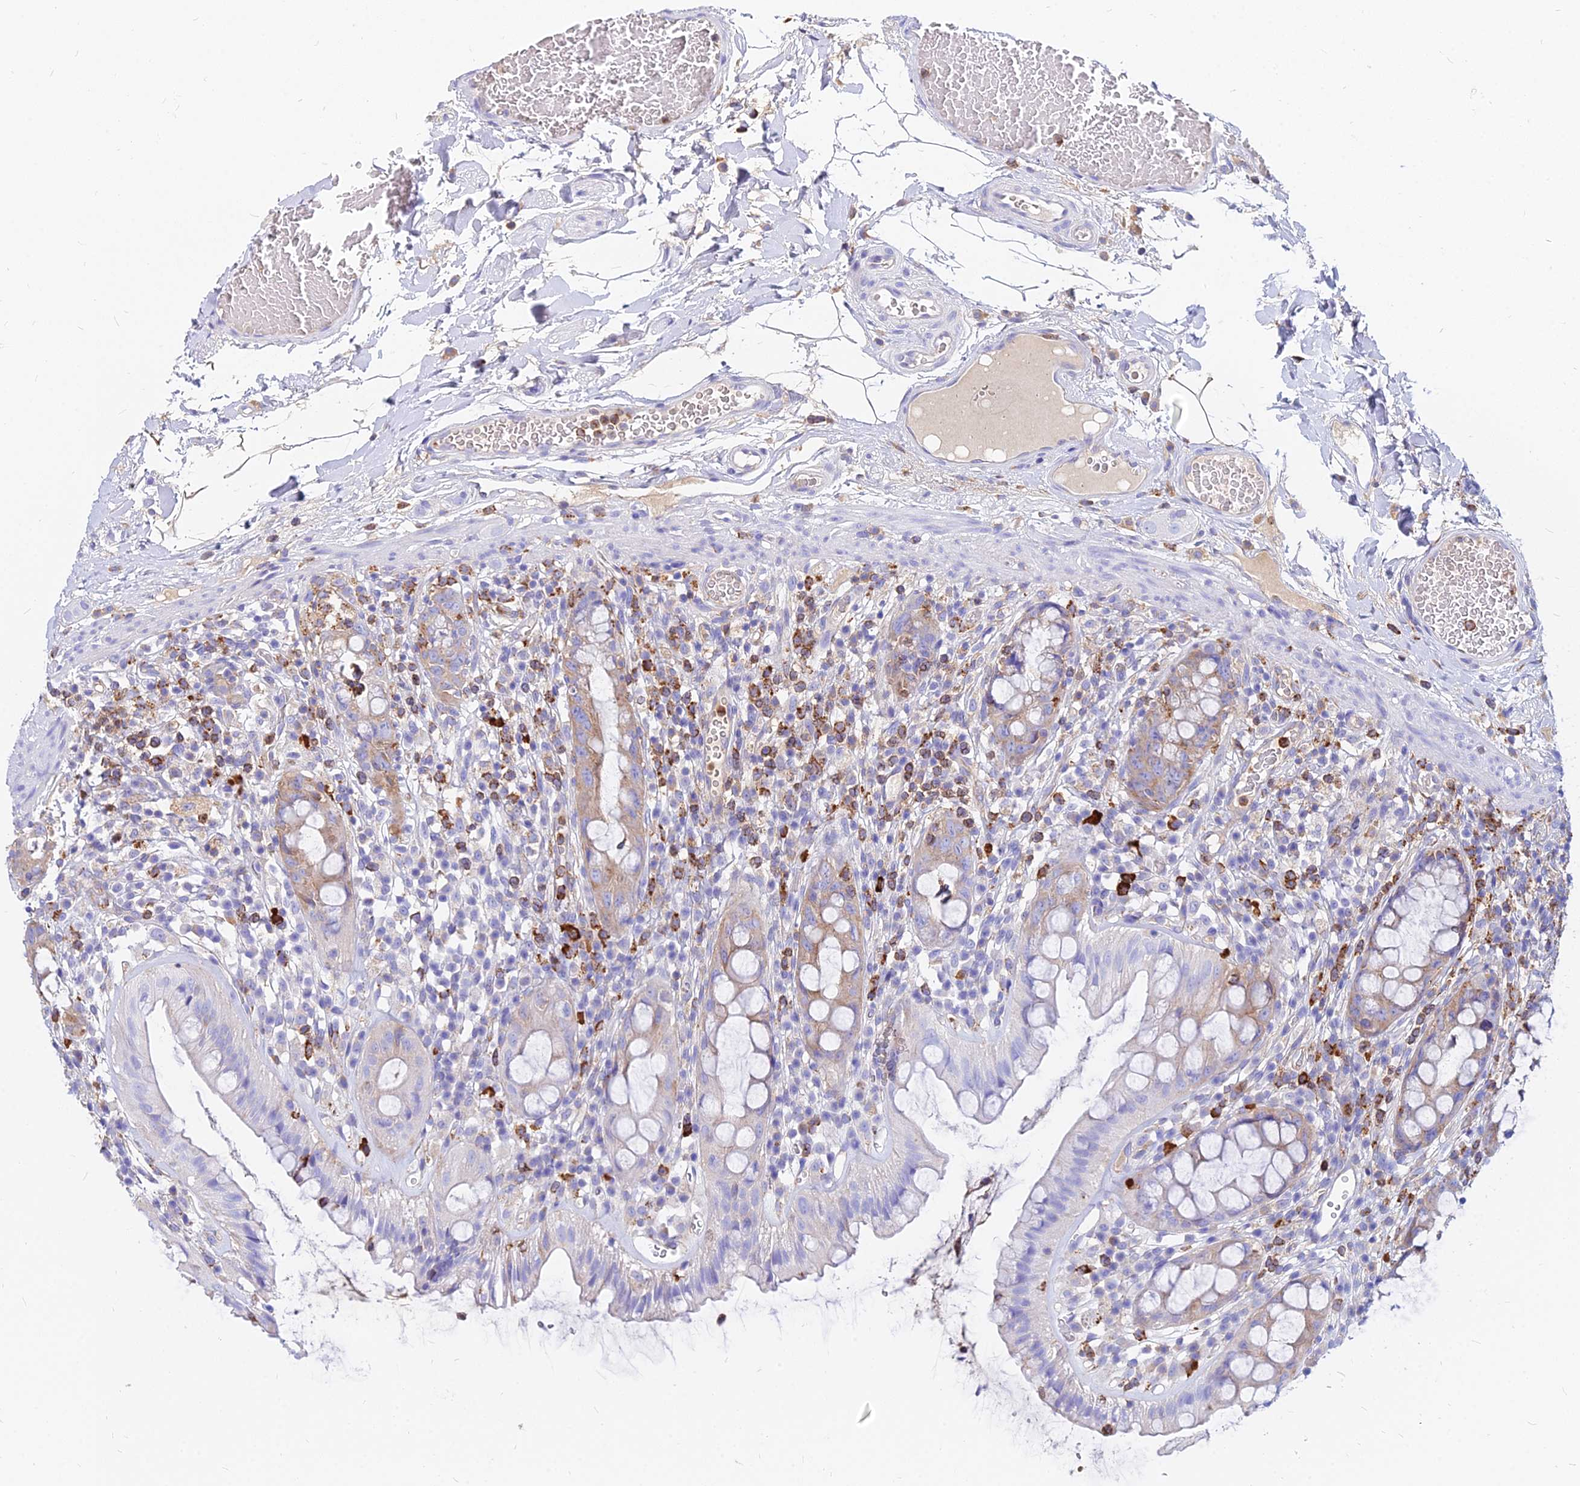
{"staining": {"intensity": "moderate", "quantity": "25%-75%", "location": "cytoplasmic/membranous"}, "tissue": "rectum", "cell_type": "Glandular cells", "image_type": "normal", "snomed": [{"axis": "morphology", "description": "Normal tissue, NOS"}, {"axis": "topography", "description": "Rectum"}], "caption": "Human rectum stained with a protein marker shows moderate staining in glandular cells.", "gene": "AGTRAP", "patient": {"sex": "female", "age": 57}}